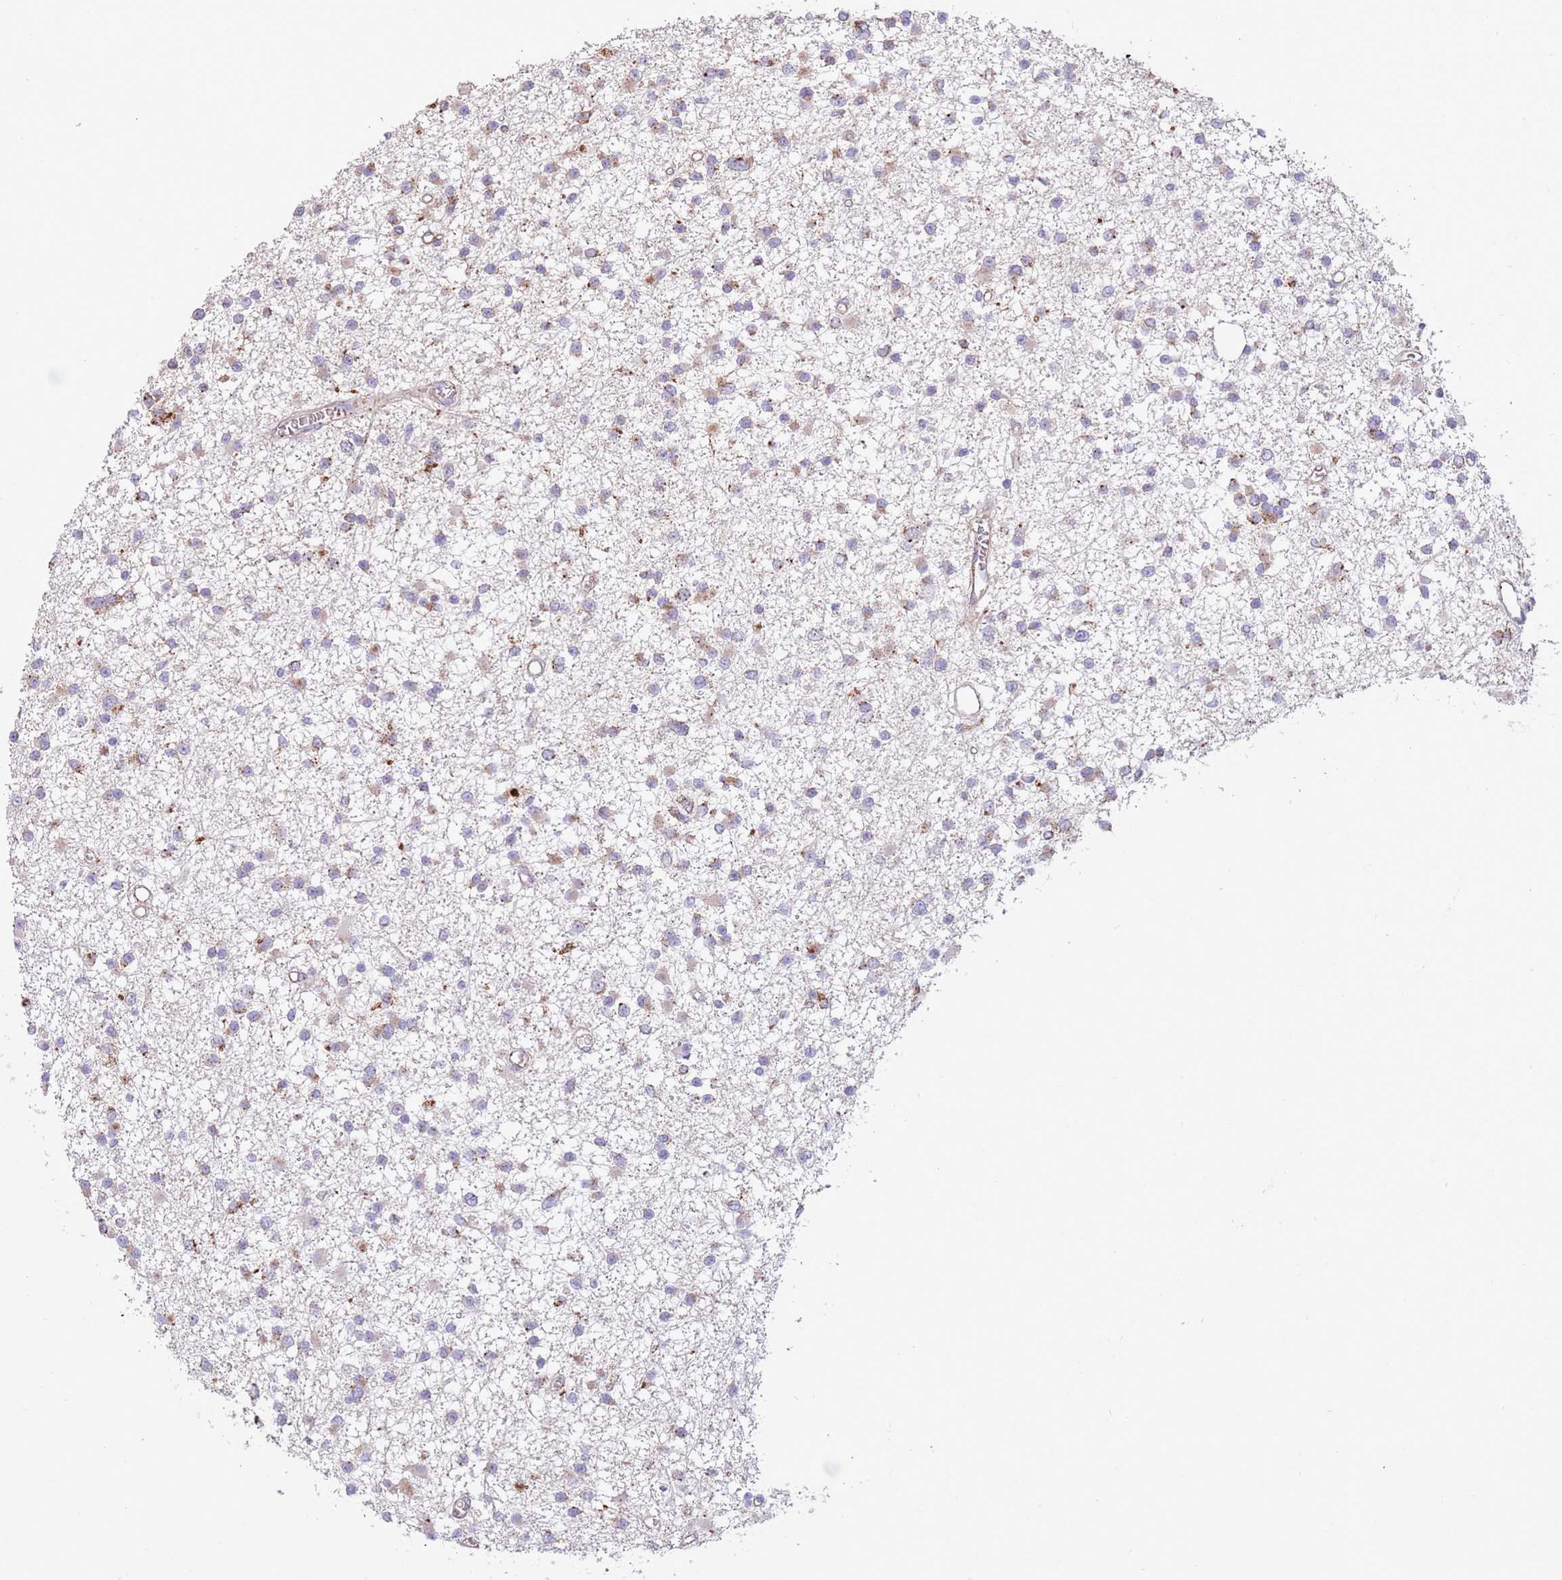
{"staining": {"intensity": "moderate", "quantity": "25%-75%", "location": "cytoplasmic/membranous"}, "tissue": "glioma", "cell_type": "Tumor cells", "image_type": "cancer", "snomed": [{"axis": "morphology", "description": "Glioma, malignant, Low grade"}, {"axis": "topography", "description": "Brain"}], "caption": "Immunohistochemistry micrograph of human glioma stained for a protein (brown), which reveals medium levels of moderate cytoplasmic/membranous positivity in about 25%-75% of tumor cells.", "gene": "DOCK6", "patient": {"sex": "female", "age": 22}}